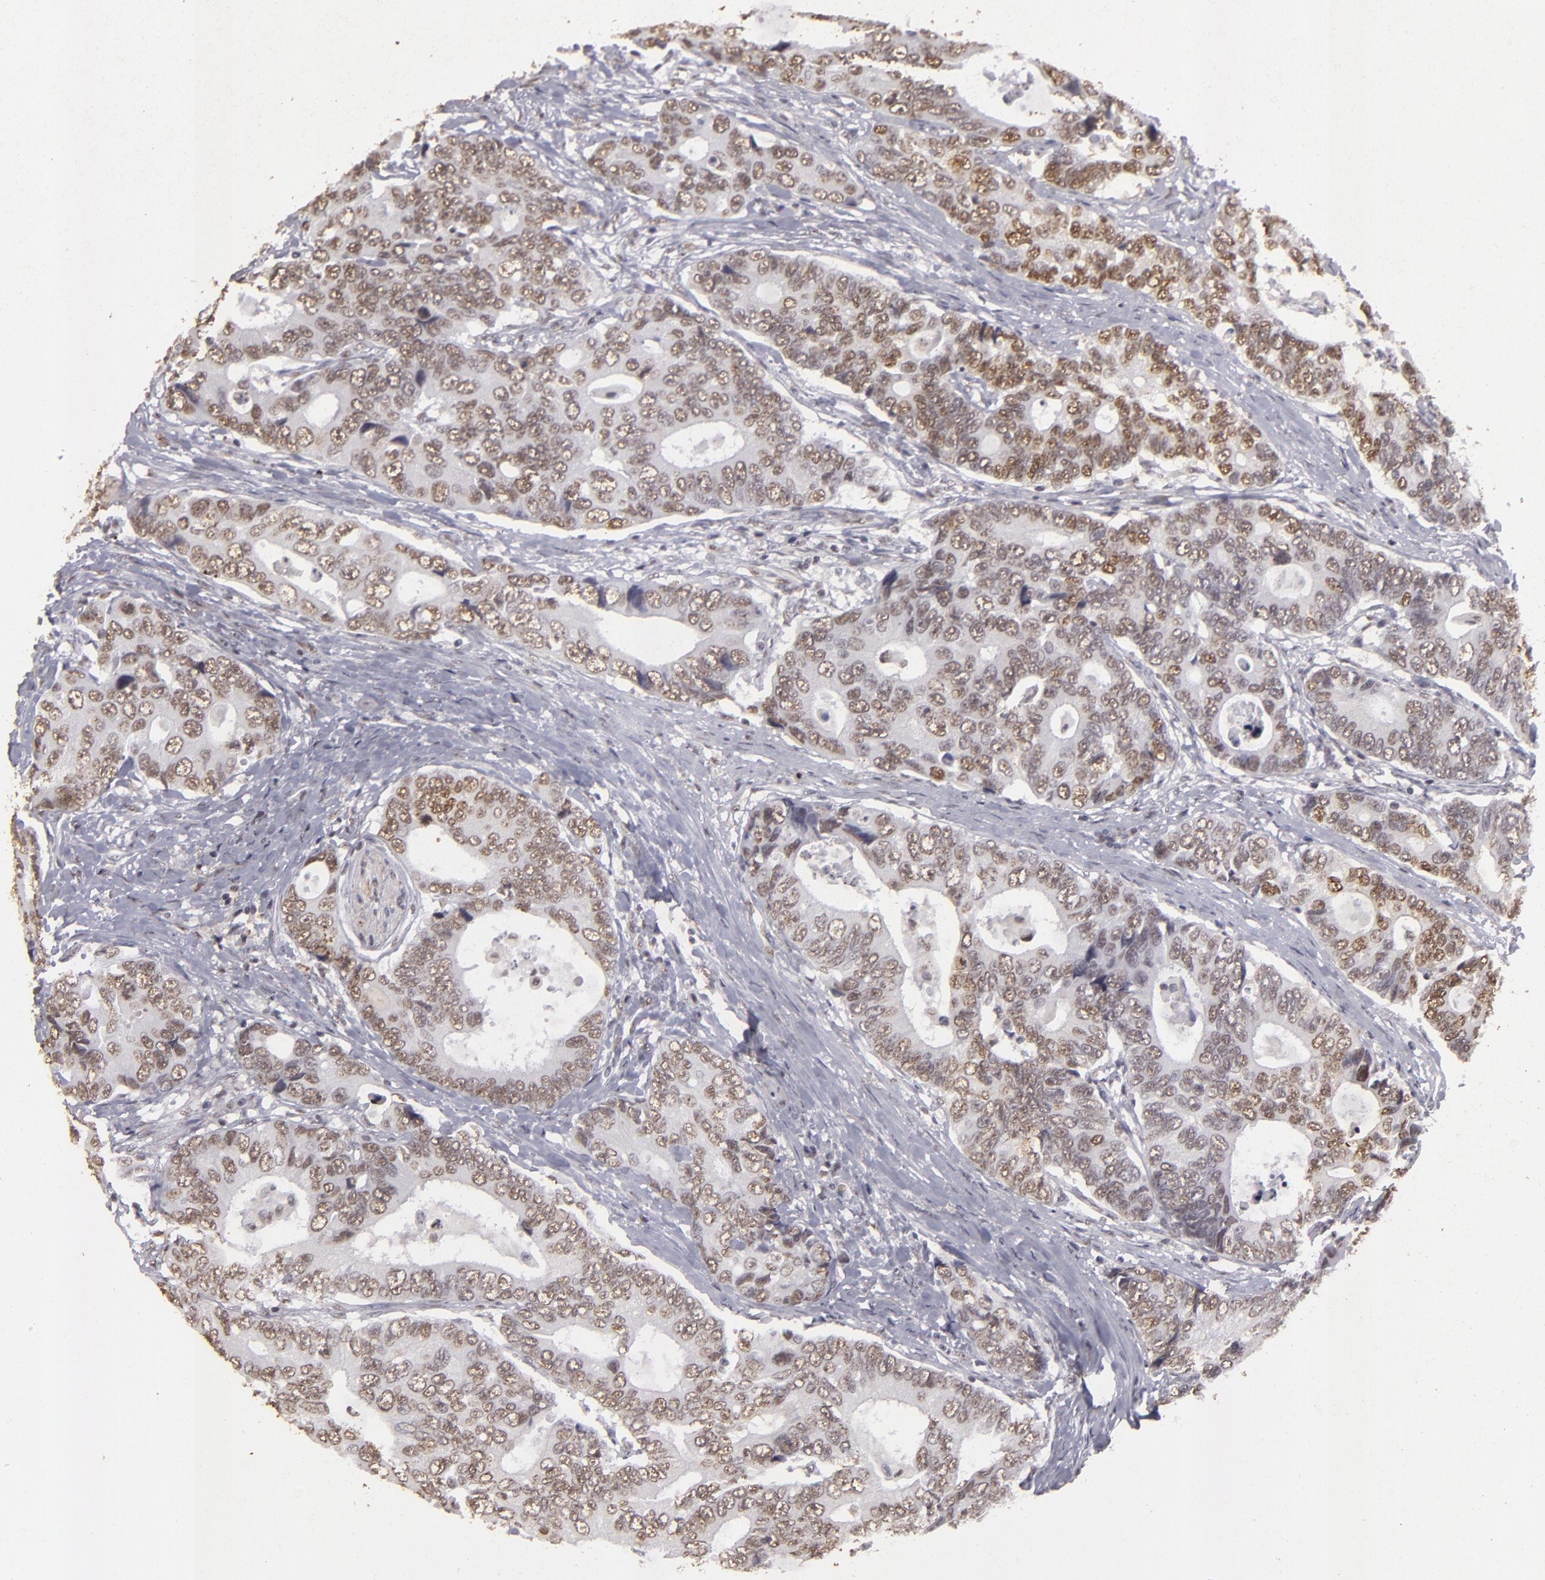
{"staining": {"intensity": "weak", "quantity": ">75%", "location": "nuclear"}, "tissue": "colorectal cancer", "cell_type": "Tumor cells", "image_type": "cancer", "snomed": [{"axis": "morphology", "description": "Adenocarcinoma, NOS"}, {"axis": "topography", "description": "Rectum"}], "caption": "There is low levels of weak nuclear expression in tumor cells of colorectal cancer (adenocarcinoma), as demonstrated by immunohistochemical staining (brown color).", "gene": "CBX3", "patient": {"sex": "female", "age": 67}}